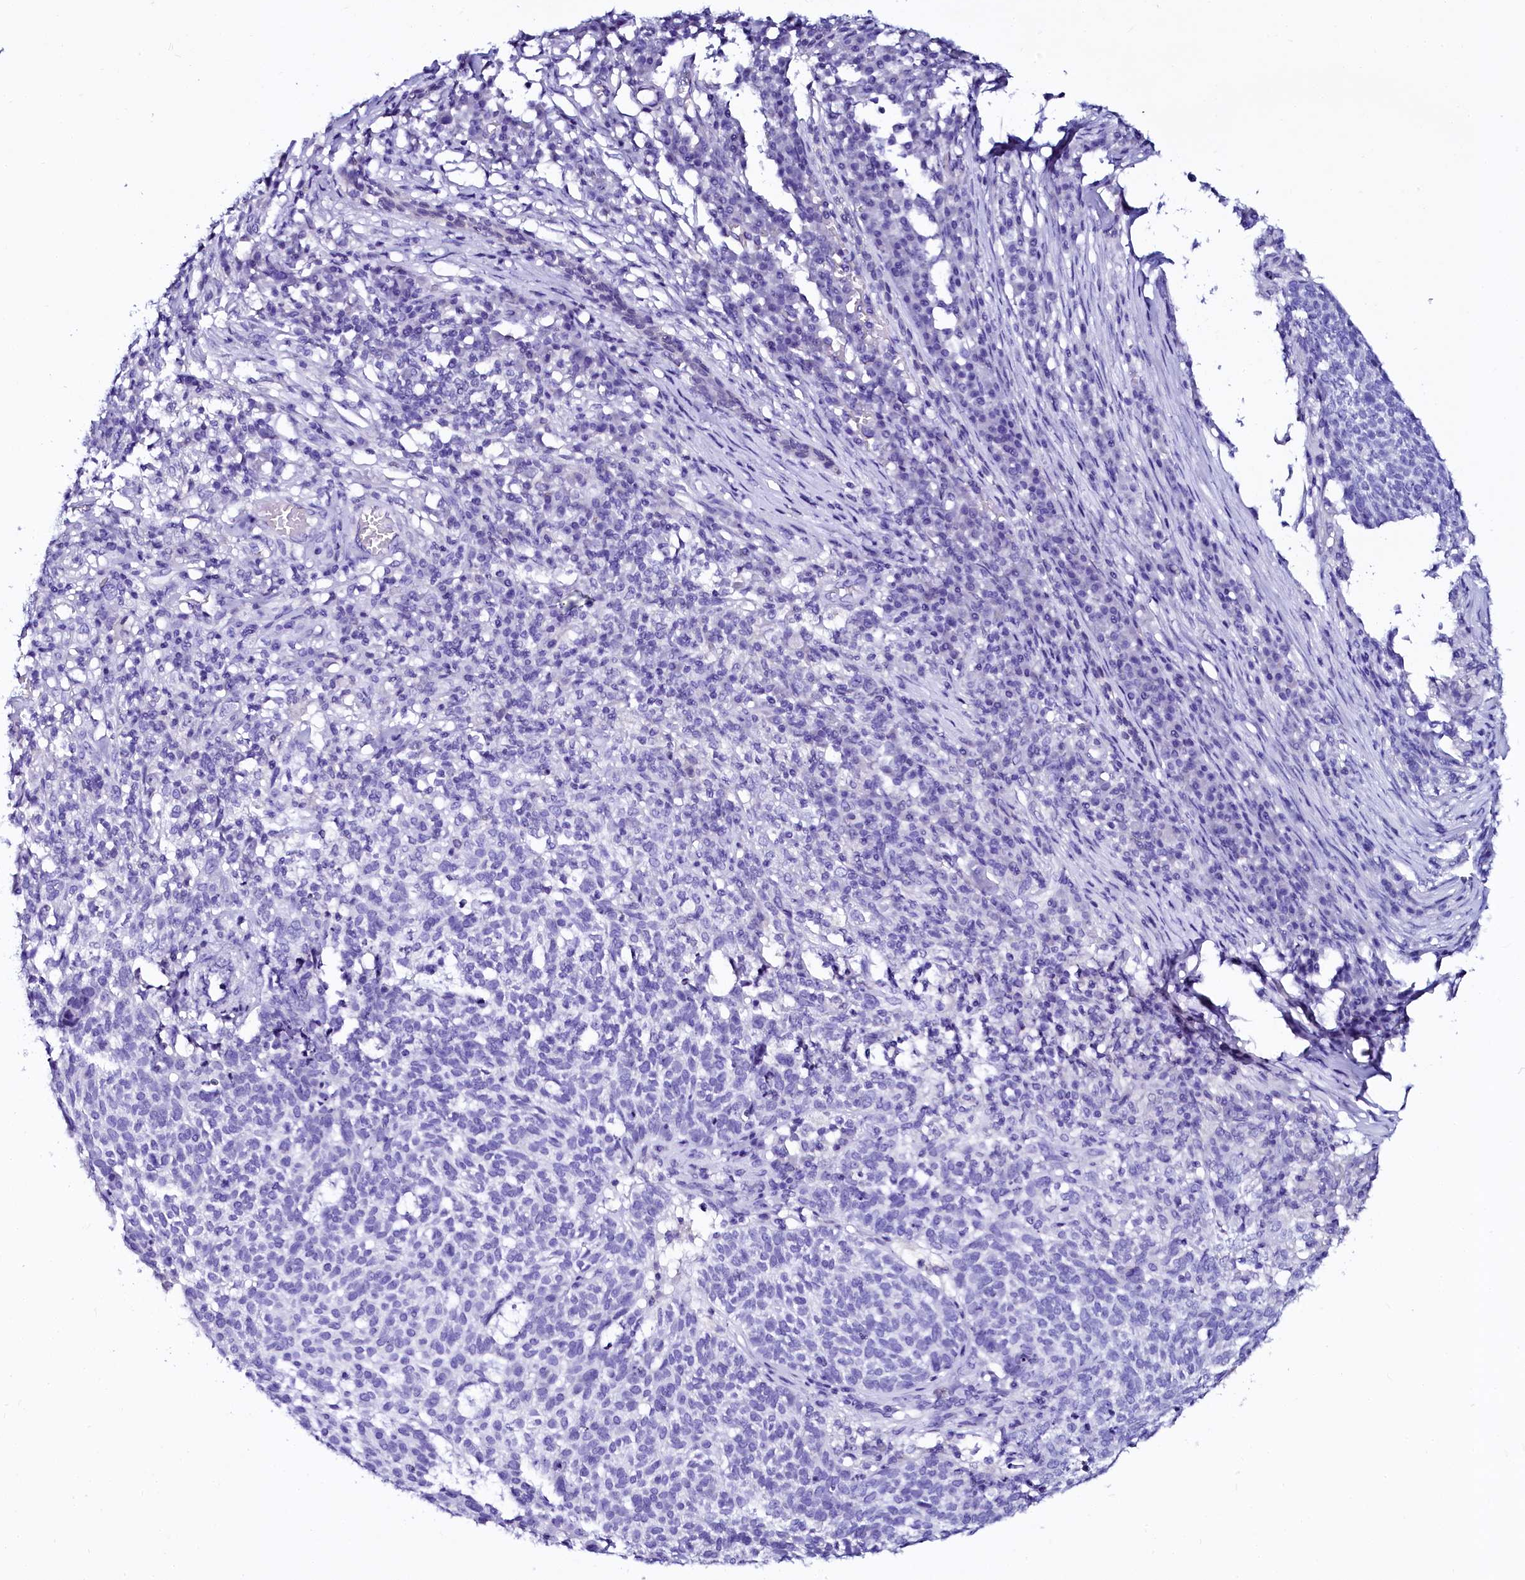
{"staining": {"intensity": "negative", "quantity": "none", "location": "none"}, "tissue": "skin cancer", "cell_type": "Tumor cells", "image_type": "cancer", "snomed": [{"axis": "morphology", "description": "Squamous cell carcinoma, NOS"}, {"axis": "topography", "description": "Skin"}], "caption": "Immunohistochemistry (IHC) photomicrograph of squamous cell carcinoma (skin) stained for a protein (brown), which reveals no expression in tumor cells. (Brightfield microscopy of DAB immunohistochemistry (IHC) at high magnification).", "gene": "SORD", "patient": {"sex": "female", "age": 90}}